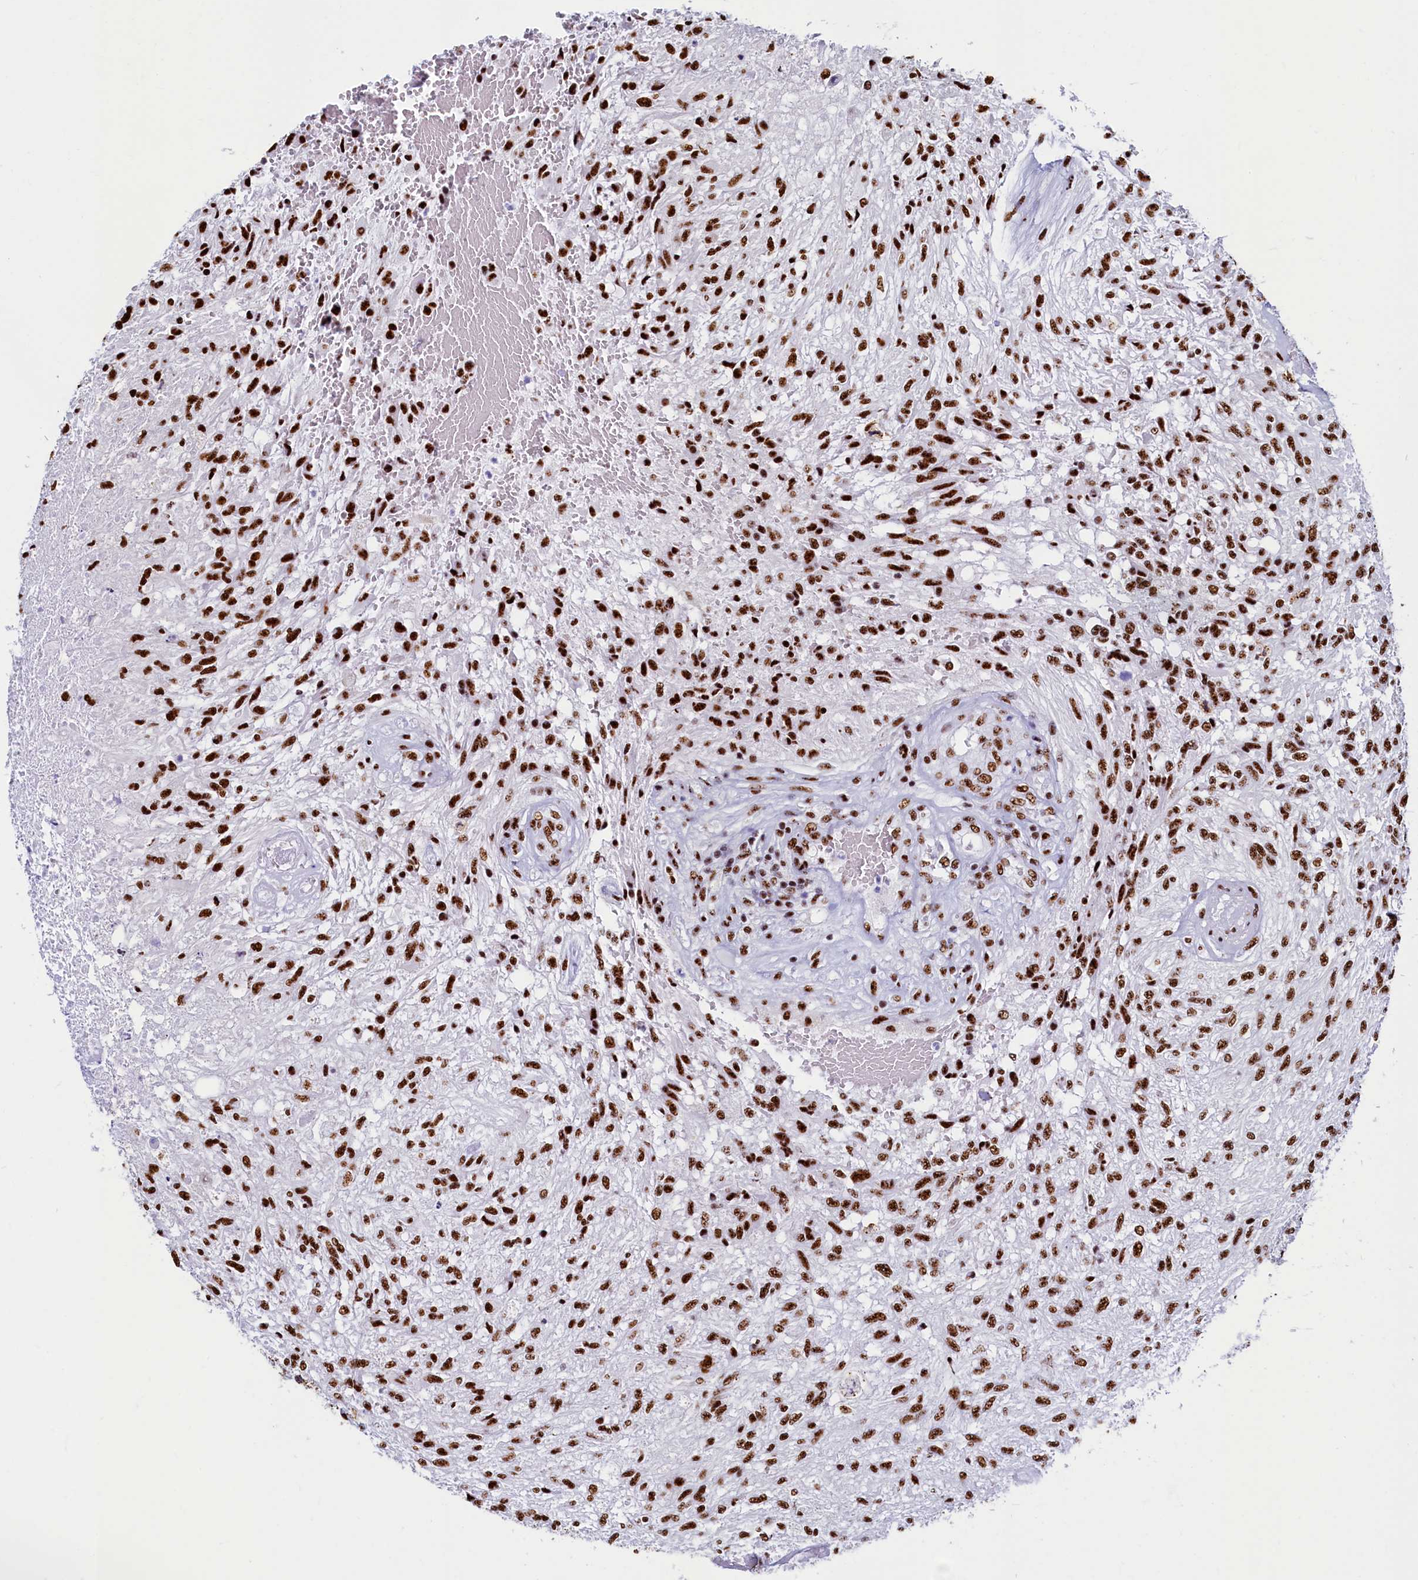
{"staining": {"intensity": "strong", "quantity": ">75%", "location": "nuclear"}, "tissue": "glioma", "cell_type": "Tumor cells", "image_type": "cancer", "snomed": [{"axis": "morphology", "description": "Glioma, malignant, High grade"}, {"axis": "topography", "description": "Brain"}], "caption": "There is high levels of strong nuclear expression in tumor cells of high-grade glioma (malignant), as demonstrated by immunohistochemical staining (brown color).", "gene": "SRRM2", "patient": {"sex": "male", "age": 56}}